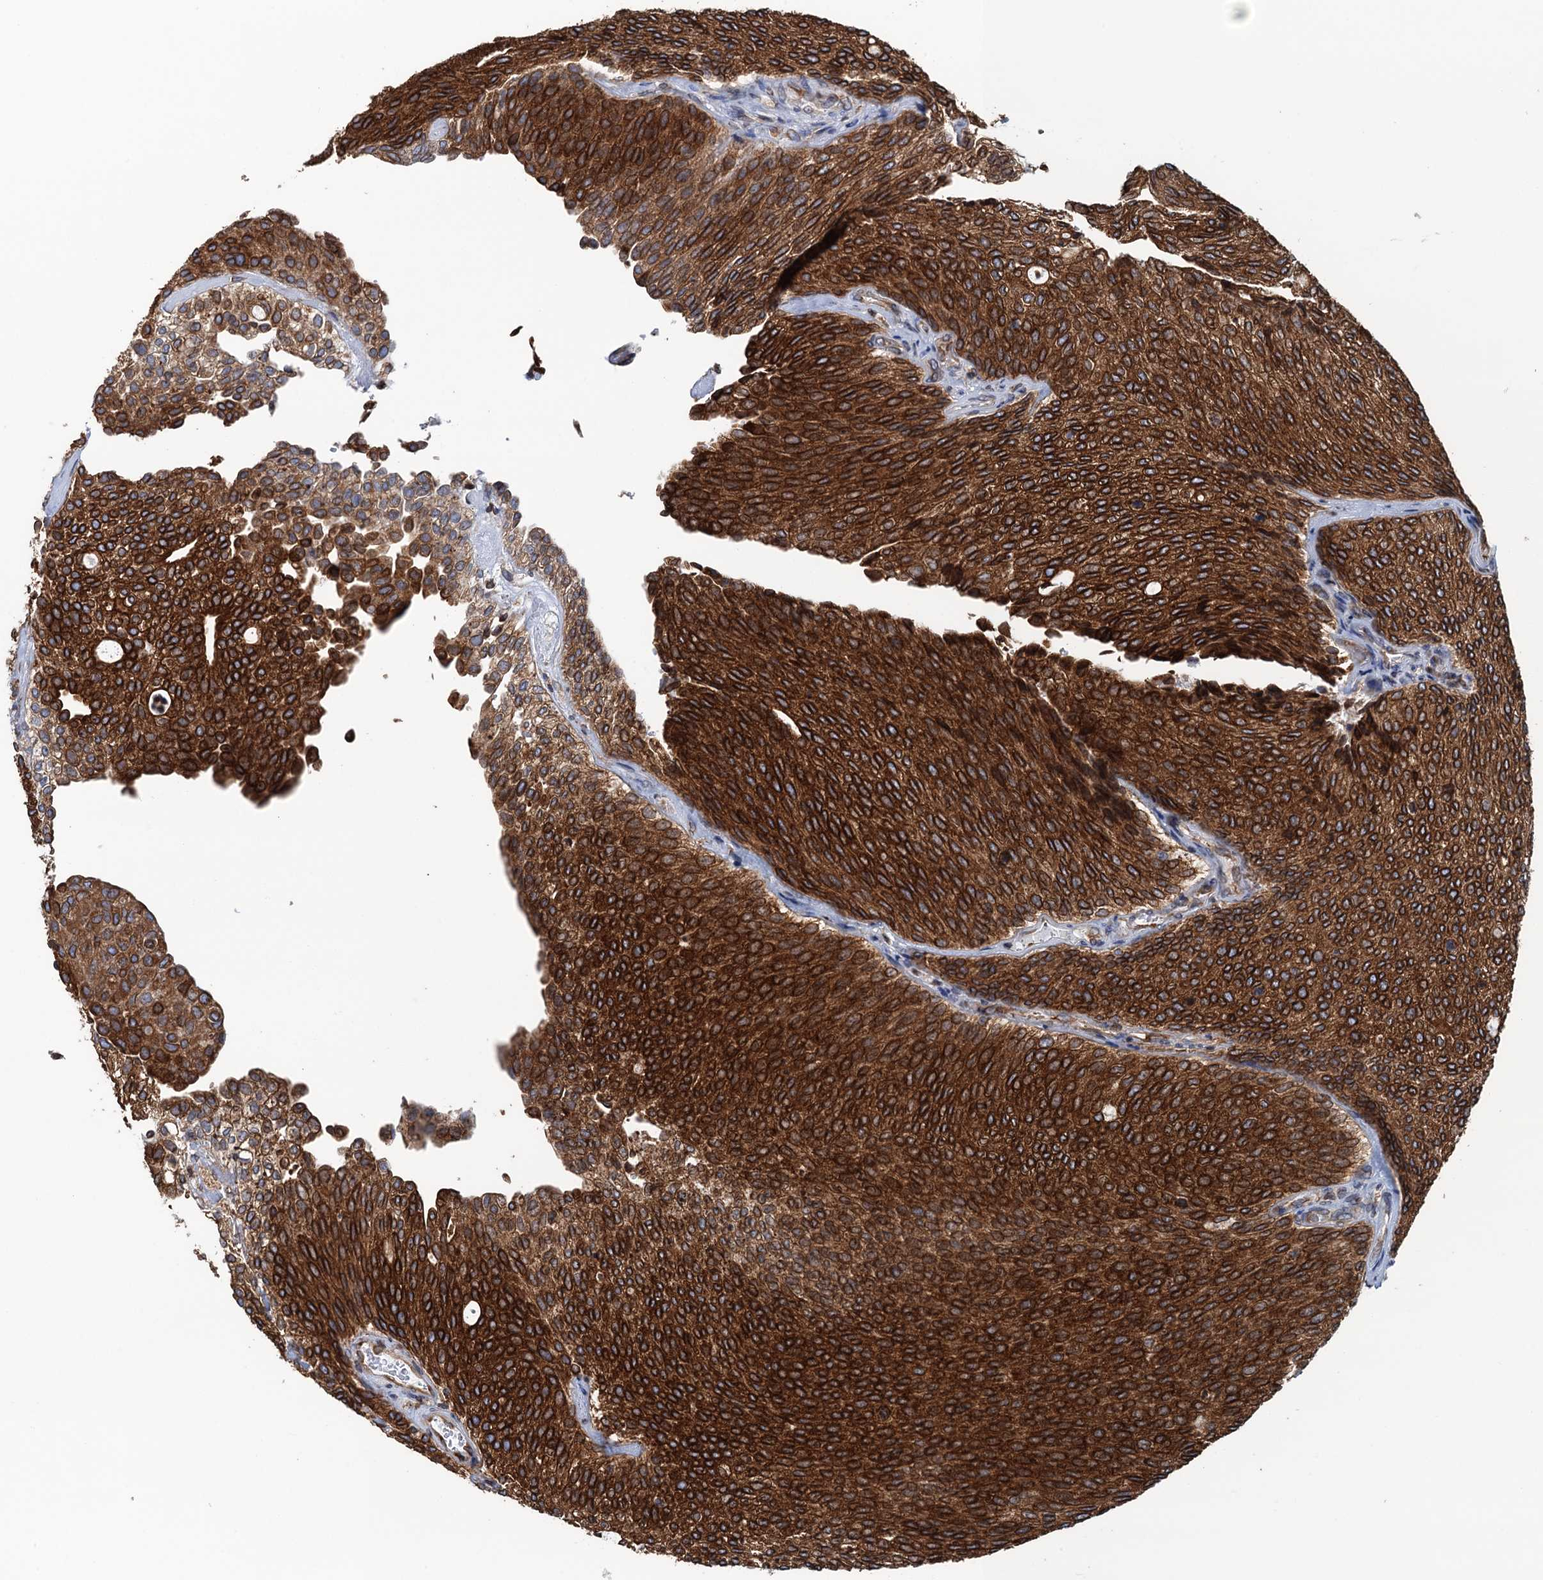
{"staining": {"intensity": "strong", "quantity": ">75%", "location": "cytoplasmic/membranous"}, "tissue": "urothelial cancer", "cell_type": "Tumor cells", "image_type": "cancer", "snomed": [{"axis": "morphology", "description": "Urothelial carcinoma, Low grade"}, {"axis": "topography", "description": "Urinary bladder"}], "caption": "IHC histopathology image of neoplastic tissue: human urothelial cancer stained using IHC reveals high levels of strong protein expression localized specifically in the cytoplasmic/membranous of tumor cells, appearing as a cytoplasmic/membranous brown color.", "gene": "TMEM205", "patient": {"sex": "female", "age": 79}}